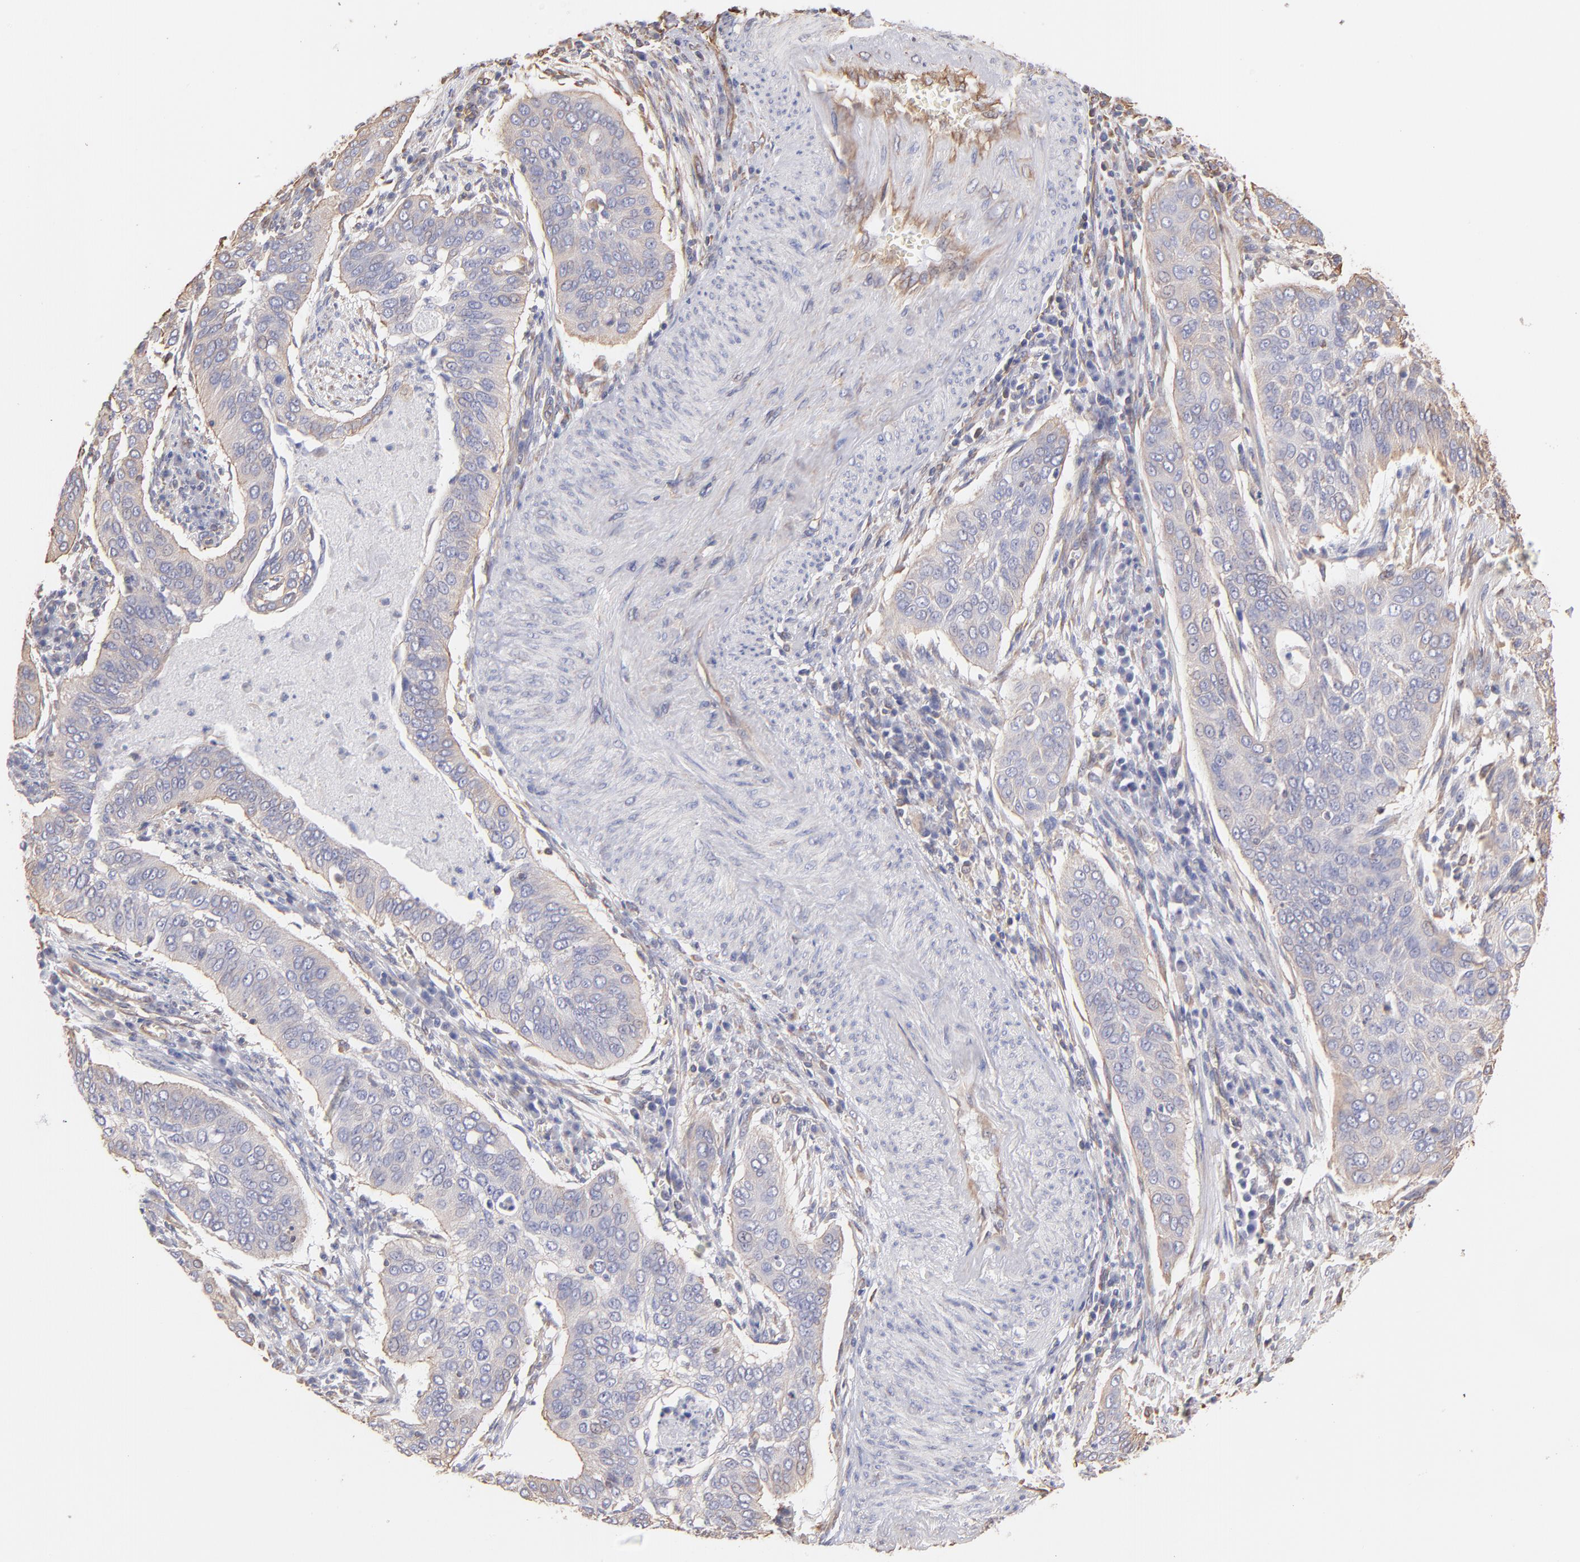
{"staining": {"intensity": "weak", "quantity": ">75%", "location": "cytoplasmic/membranous"}, "tissue": "cervical cancer", "cell_type": "Tumor cells", "image_type": "cancer", "snomed": [{"axis": "morphology", "description": "Squamous cell carcinoma, NOS"}, {"axis": "topography", "description": "Cervix"}], "caption": "Human cervical cancer stained for a protein (brown) exhibits weak cytoplasmic/membranous positive expression in approximately >75% of tumor cells.", "gene": "PLEC", "patient": {"sex": "female", "age": 39}}